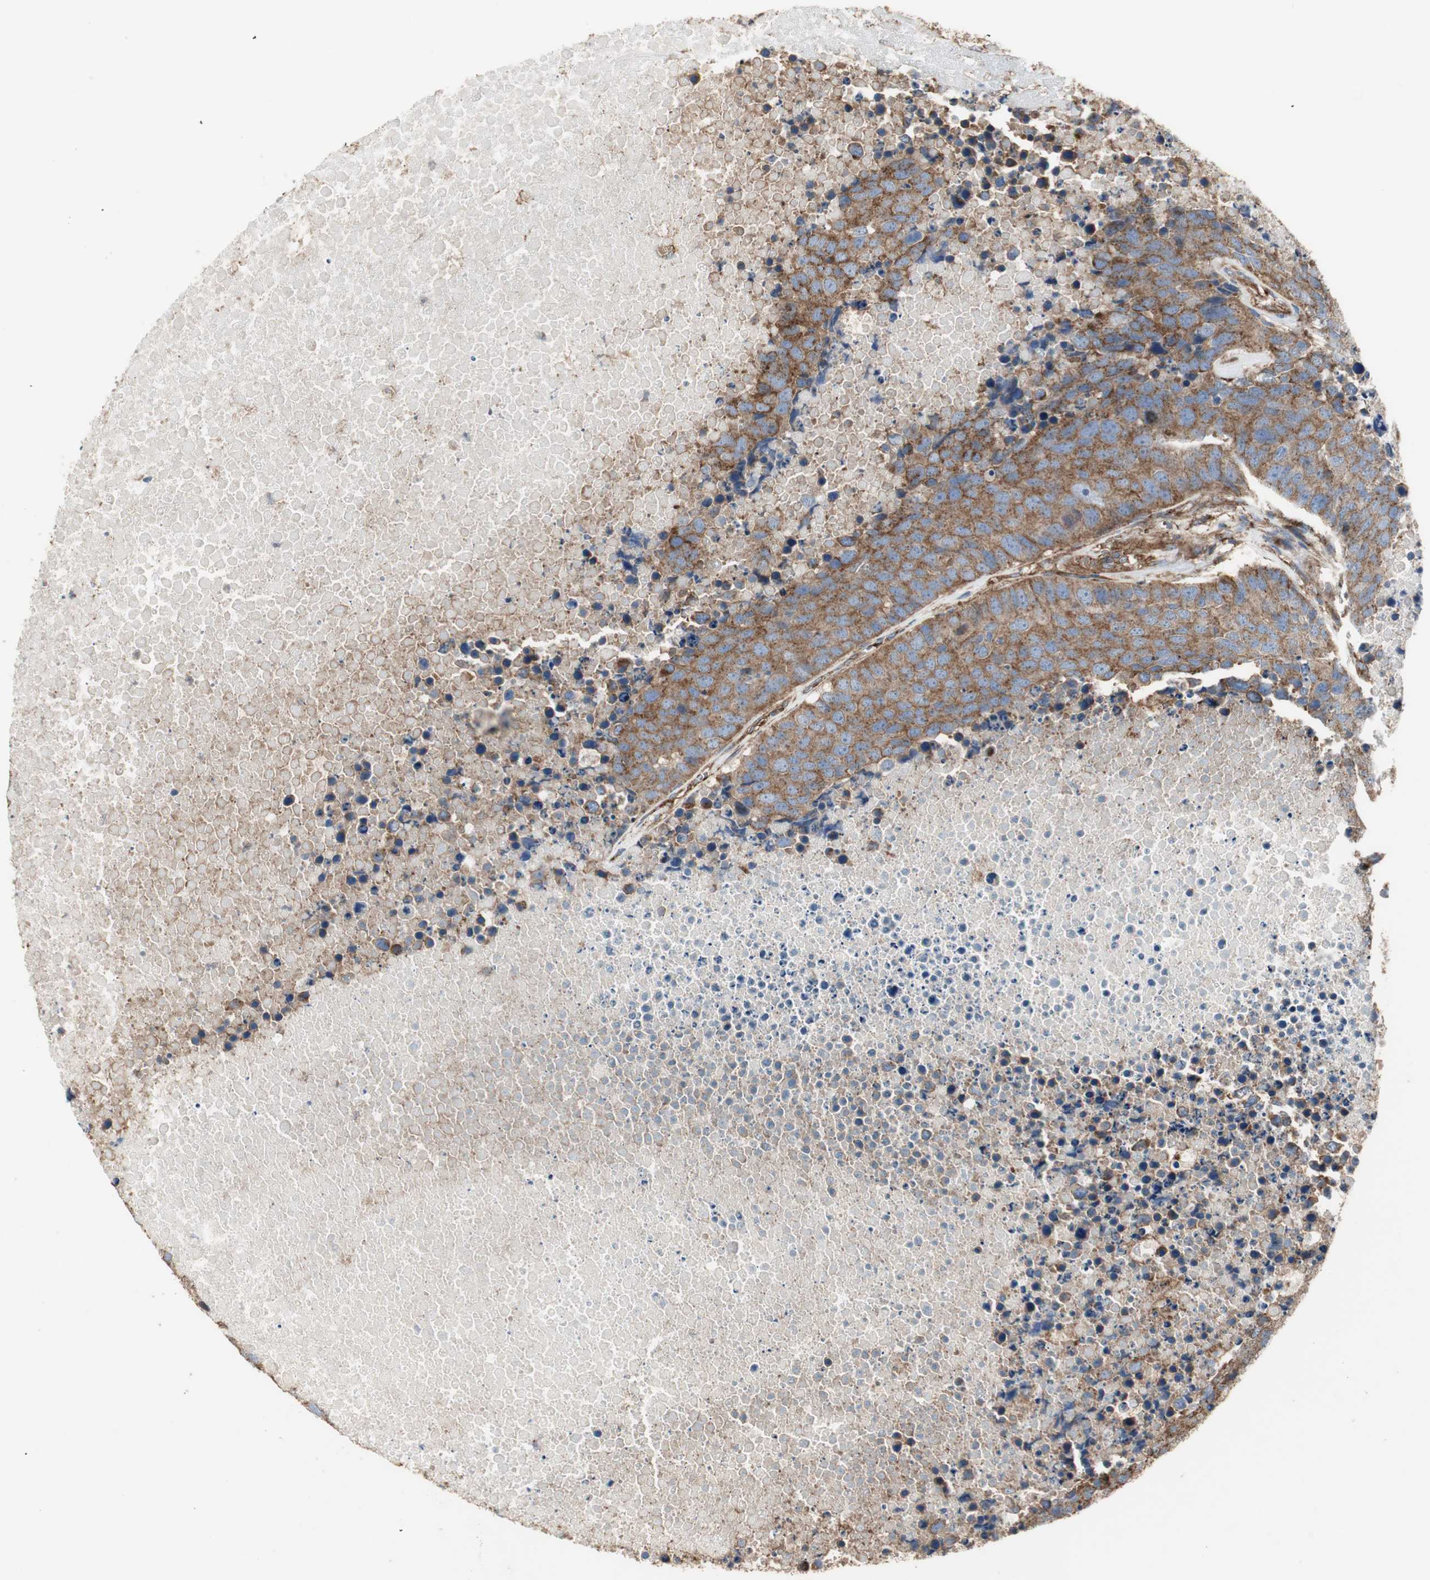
{"staining": {"intensity": "strong", "quantity": ">75%", "location": "cytoplasmic/membranous"}, "tissue": "carcinoid", "cell_type": "Tumor cells", "image_type": "cancer", "snomed": [{"axis": "morphology", "description": "Carcinoid, malignant, NOS"}, {"axis": "topography", "description": "Lung"}], "caption": "IHC (DAB (3,3'-diaminobenzidine)) staining of human carcinoid exhibits strong cytoplasmic/membranous protein staining in approximately >75% of tumor cells.", "gene": "H6PD", "patient": {"sex": "male", "age": 60}}